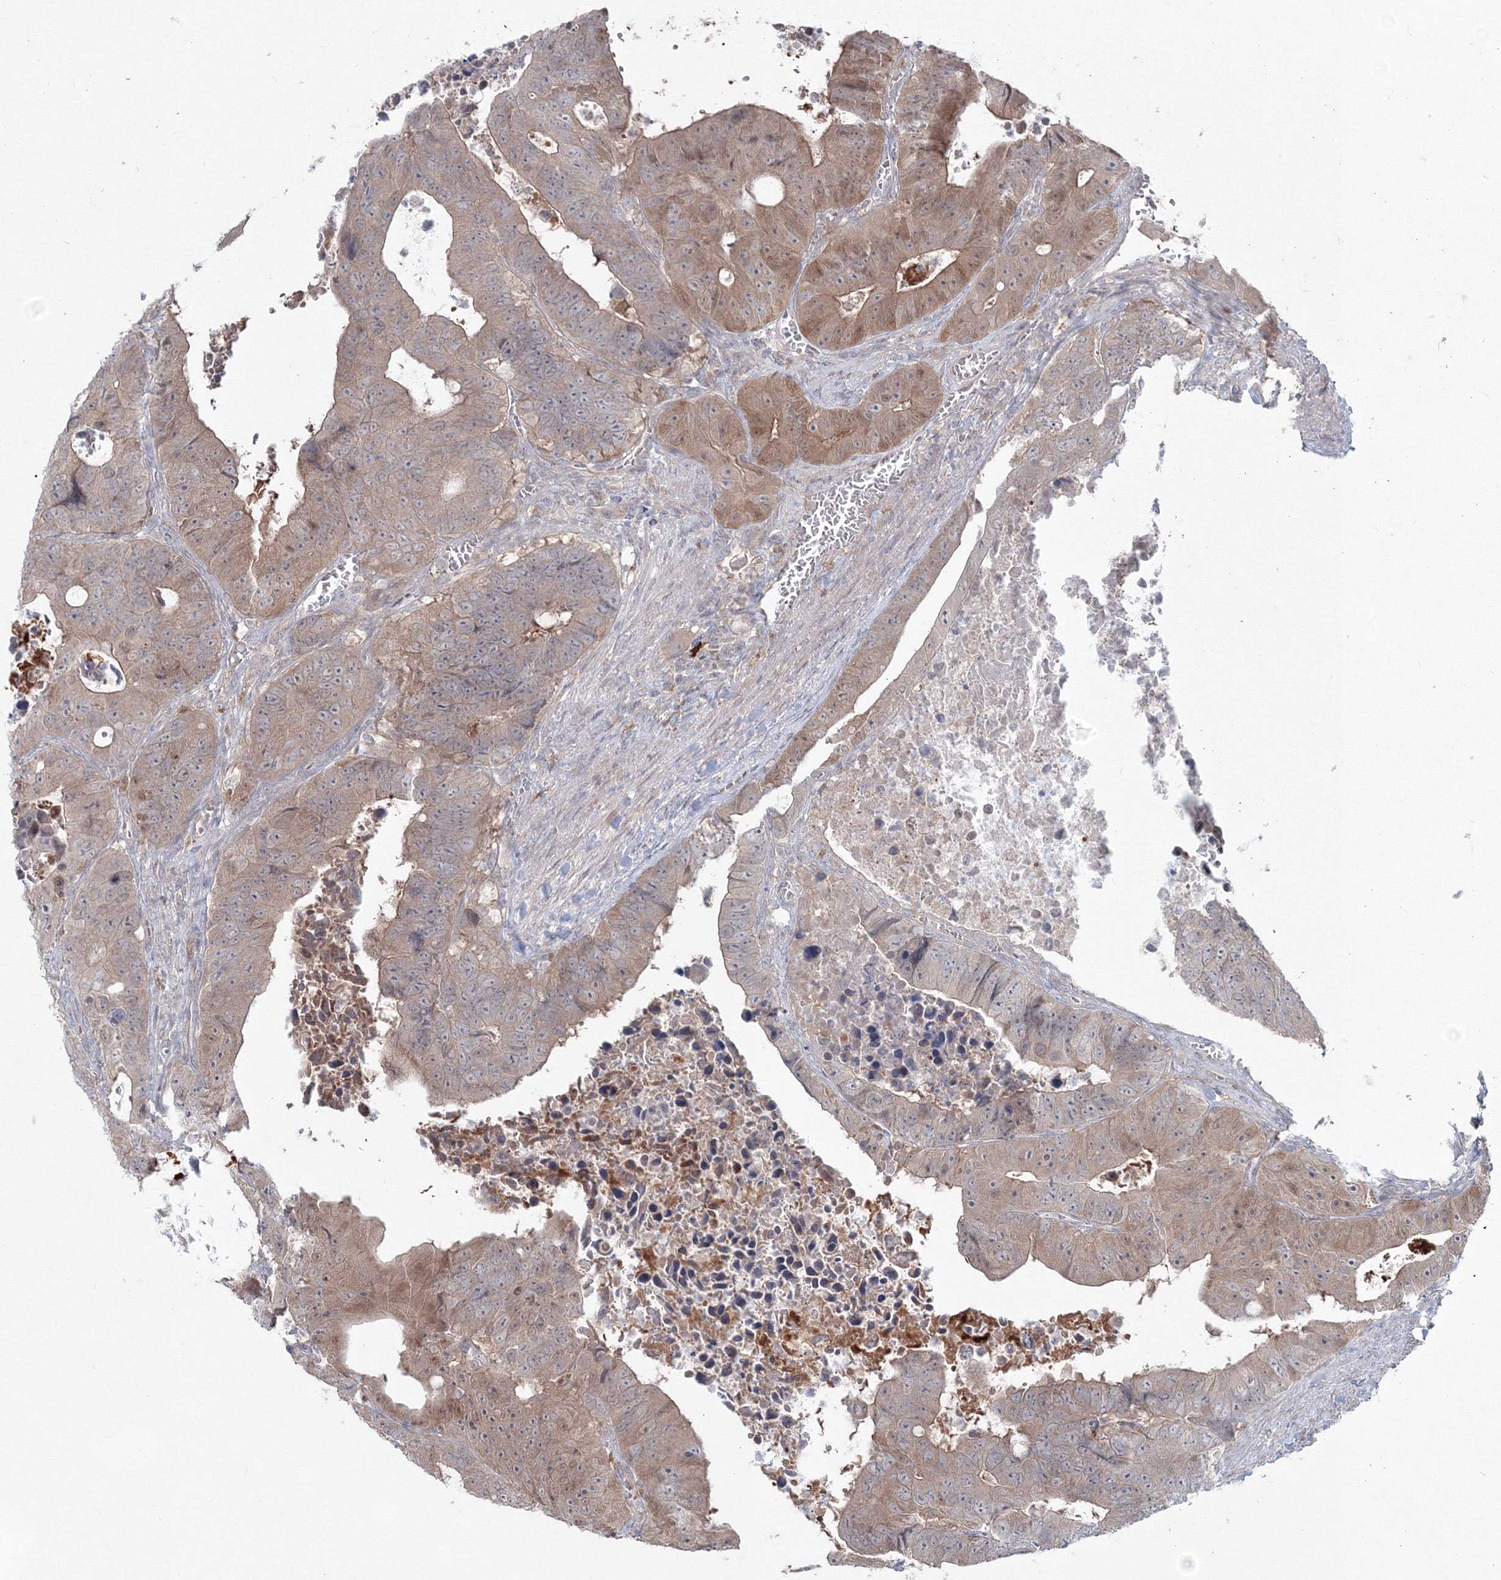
{"staining": {"intensity": "moderate", "quantity": "<25%", "location": "cytoplasmic/membranous"}, "tissue": "colorectal cancer", "cell_type": "Tumor cells", "image_type": "cancer", "snomed": [{"axis": "morphology", "description": "Adenocarcinoma, NOS"}, {"axis": "topography", "description": "Colon"}], "caption": "Adenocarcinoma (colorectal) stained for a protein (brown) reveals moderate cytoplasmic/membranous positive expression in about <25% of tumor cells.", "gene": "MKRN2", "patient": {"sex": "male", "age": 87}}